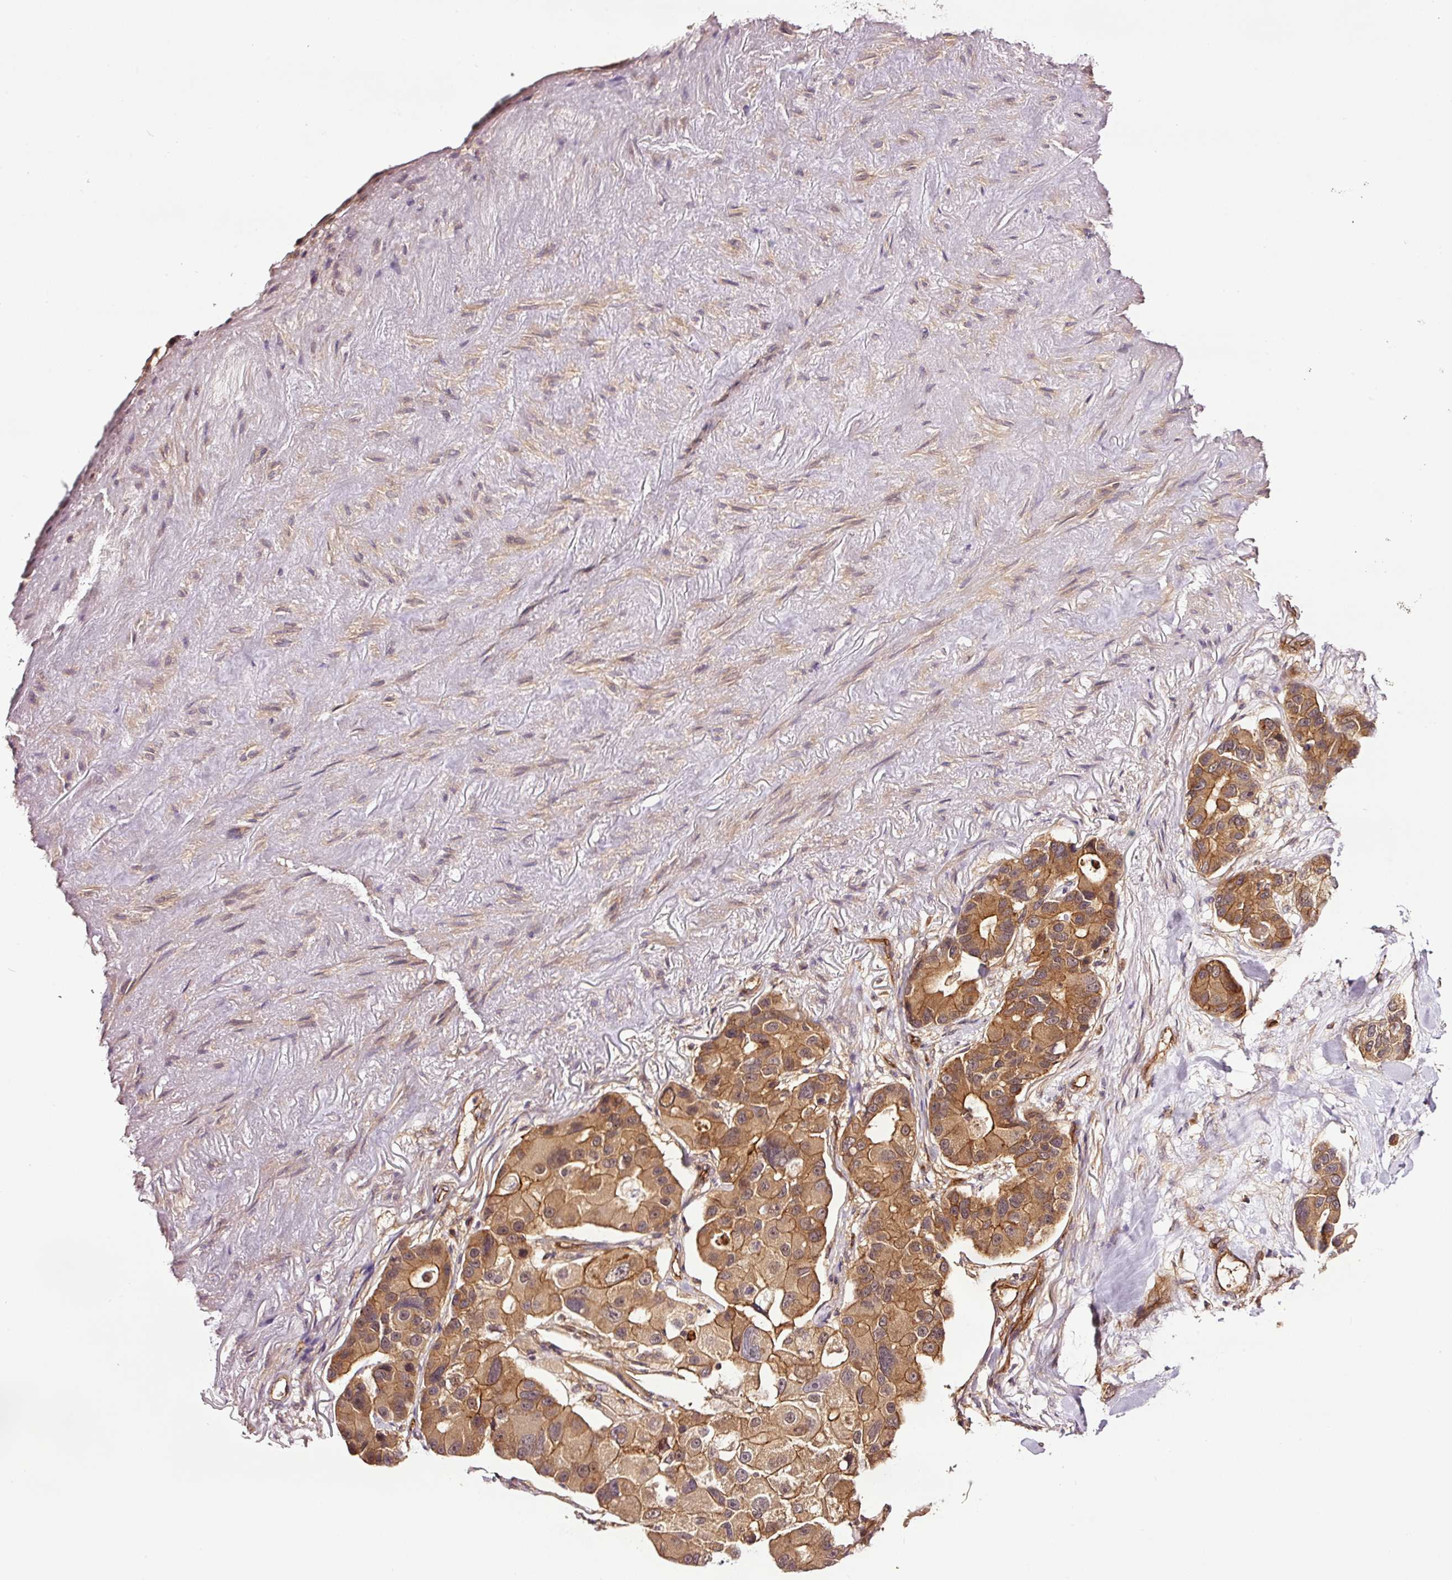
{"staining": {"intensity": "moderate", "quantity": ">75%", "location": "cytoplasmic/membranous"}, "tissue": "lung cancer", "cell_type": "Tumor cells", "image_type": "cancer", "snomed": [{"axis": "morphology", "description": "Adenocarcinoma, NOS"}, {"axis": "topography", "description": "Lung"}], "caption": "Immunohistochemical staining of adenocarcinoma (lung) exhibits moderate cytoplasmic/membranous protein staining in approximately >75% of tumor cells.", "gene": "METAP1", "patient": {"sex": "female", "age": 54}}